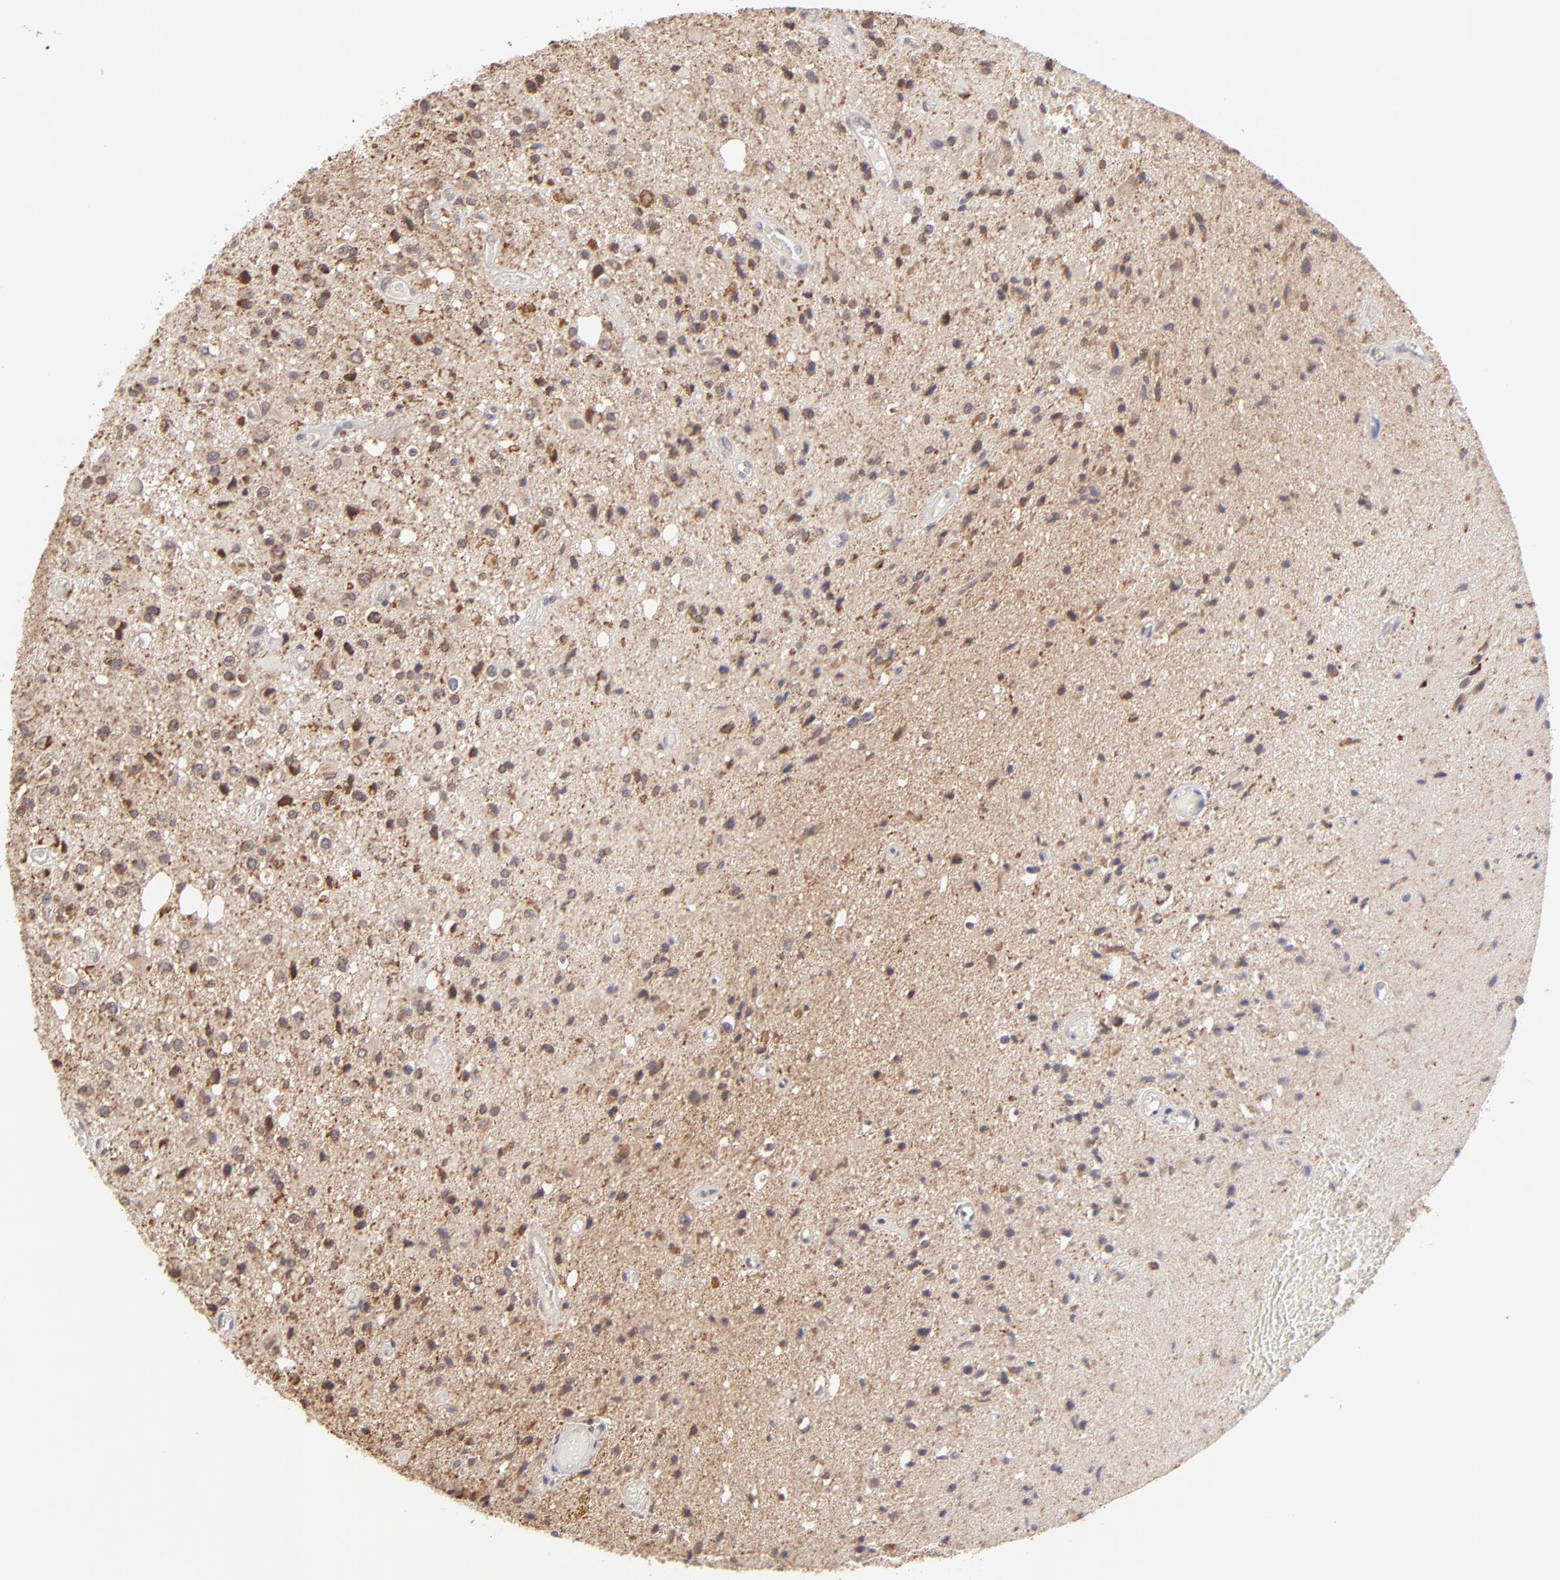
{"staining": {"intensity": "moderate", "quantity": "<25%", "location": "cytoplasmic/membranous"}, "tissue": "glioma", "cell_type": "Tumor cells", "image_type": "cancer", "snomed": [{"axis": "morphology", "description": "Glioma, malignant, Low grade"}, {"axis": "topography", "description": "Brain"}], "caption": "An IHC photomicrograph of tumor tissue is shown. Protein staining in brown labels moderate cytoplasmic/membranous positivity in malignant glioma (low-grade) within tumor cells.", "gene": "SLC15A1", "patient": {"sex": "male", "age": 58}}